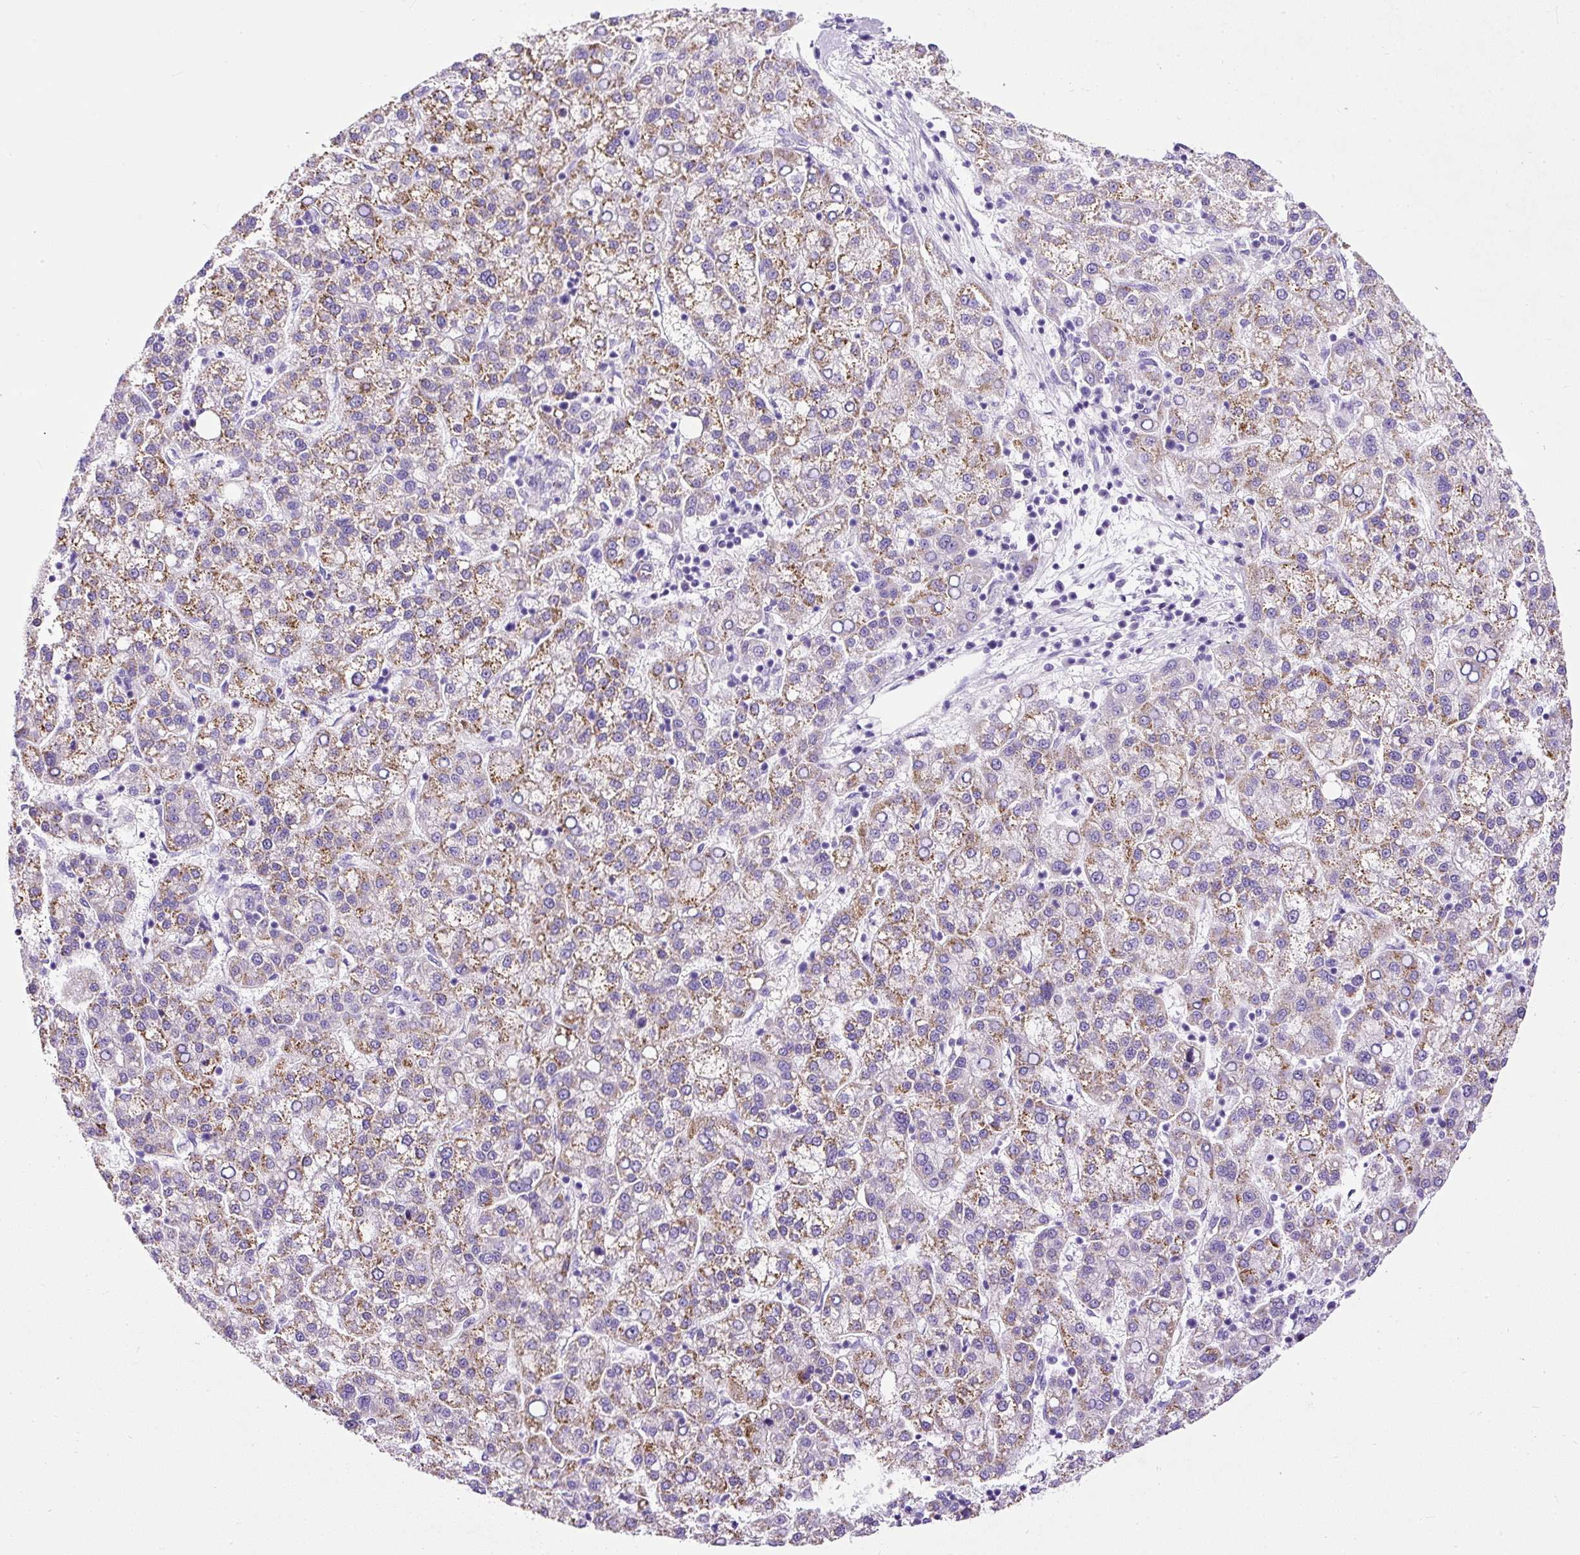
{"staining": {"intensity": "weak", "quantity": ">75%", "location": "cytoplasmic/membranous"}, "tissue": "liver cancer", "cell_type": "Tumor cells", "image_type": "cancer", "snomed": [{"axis": "morphology", "description": "Carcinoma, Hepatocellular, NOS"}, {"axis": "topography", "description": "Liver"}], "caption": "Hepatocellular carcinoma (liver) was stained to show a protein in brown. There is low levels of weak cytoplasmic/membranous expression in approximately >75% of tumor cells. The staining was performed using DAB (3,3'-diaminobenzidine) to visualize the protein expression in brown, while the nuclei were stained in blue with hematoxylin (Magnification: 20x).", "gene": "STOX2", "patient": {"sex": "female", "age": 58}}